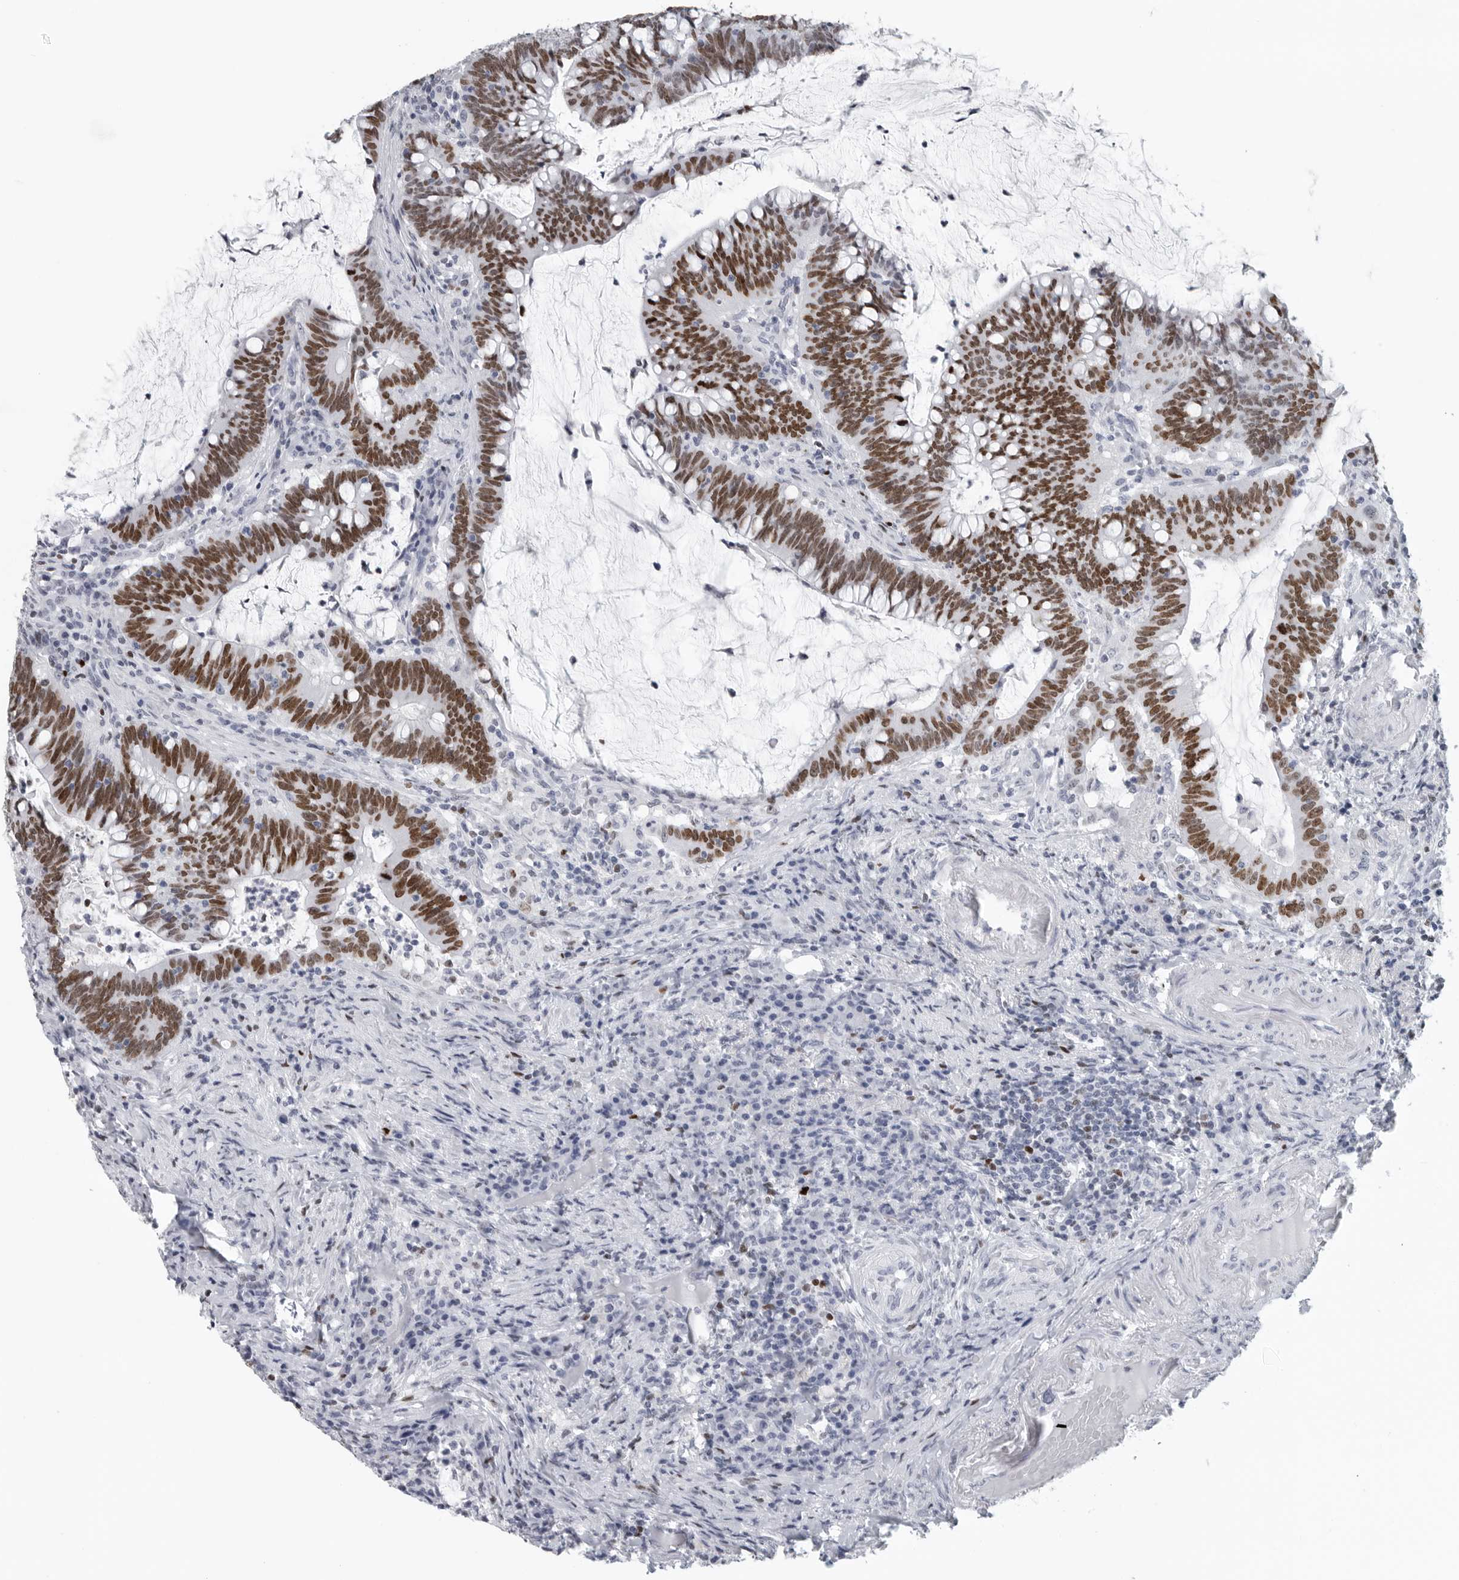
{"staining": {"intensity": "strong", "quantity": ">75%", "location": "nuclear"}, "tissue": "colorectal cancer", "cell_type": "Tumor cells", "image_type": "cancer", "snomed": [{"axis": "morphology", "description": "Adenocarcinoma, NOS"}, {"axis": "topography", "description": "Colon"}], "caption": "This histopathology image demonstrates adenocarcinoma (colorectal) stained with IHC to label a protein in brown. The nuclear of tumor cells show strong positivity for the protein. Nuclei are counter-stained blue.", "gene": "SATB2", "patient": {"sex": "female", "age": 66}}